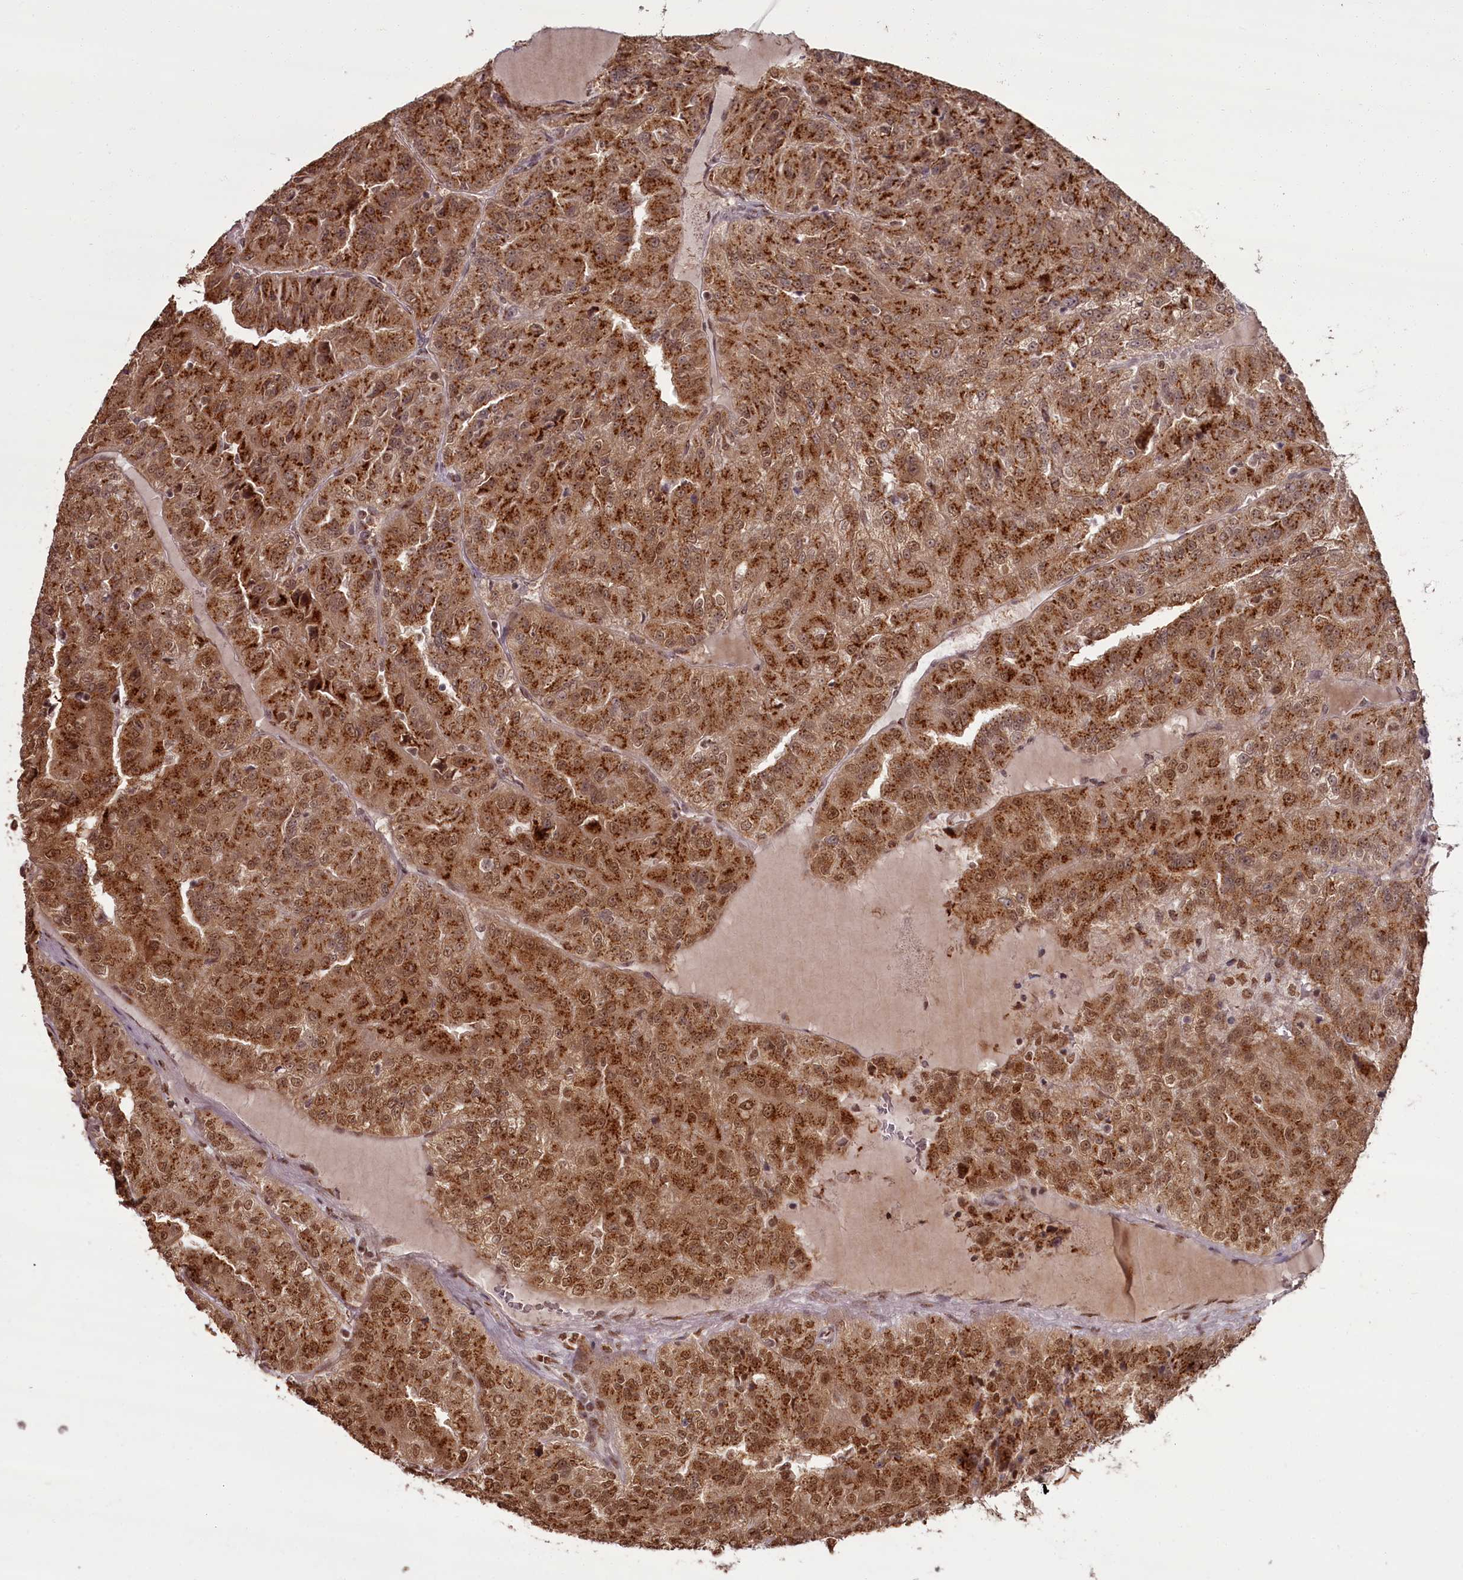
{"staining": {"intensity": "moderate", "quantity": ">75%", "location": "cytoplasmic/membranous,nuclear"}, "tissue": "renal cancer", "cell_type": "Tumor cells", "image_type": "cancer", "snomed": [{"axis": "morphology", "description": "Adenocarcinoma, NOS"}, {"axis": "topography", "description": "Kidney"}], "caption": "Renal adenocarcinoma was stained to show a protein in brown. There is medium levels of moderate cytoplasmic/membranous and nuclear positivity in approximately >75% of tumor cells. (DAB (3,3'-diaminobenzidine) IHC, brown staining for protein, blue staining for nuclei).", "gene": "CEP83", "patient": {"sex": "female", "age": 63}}